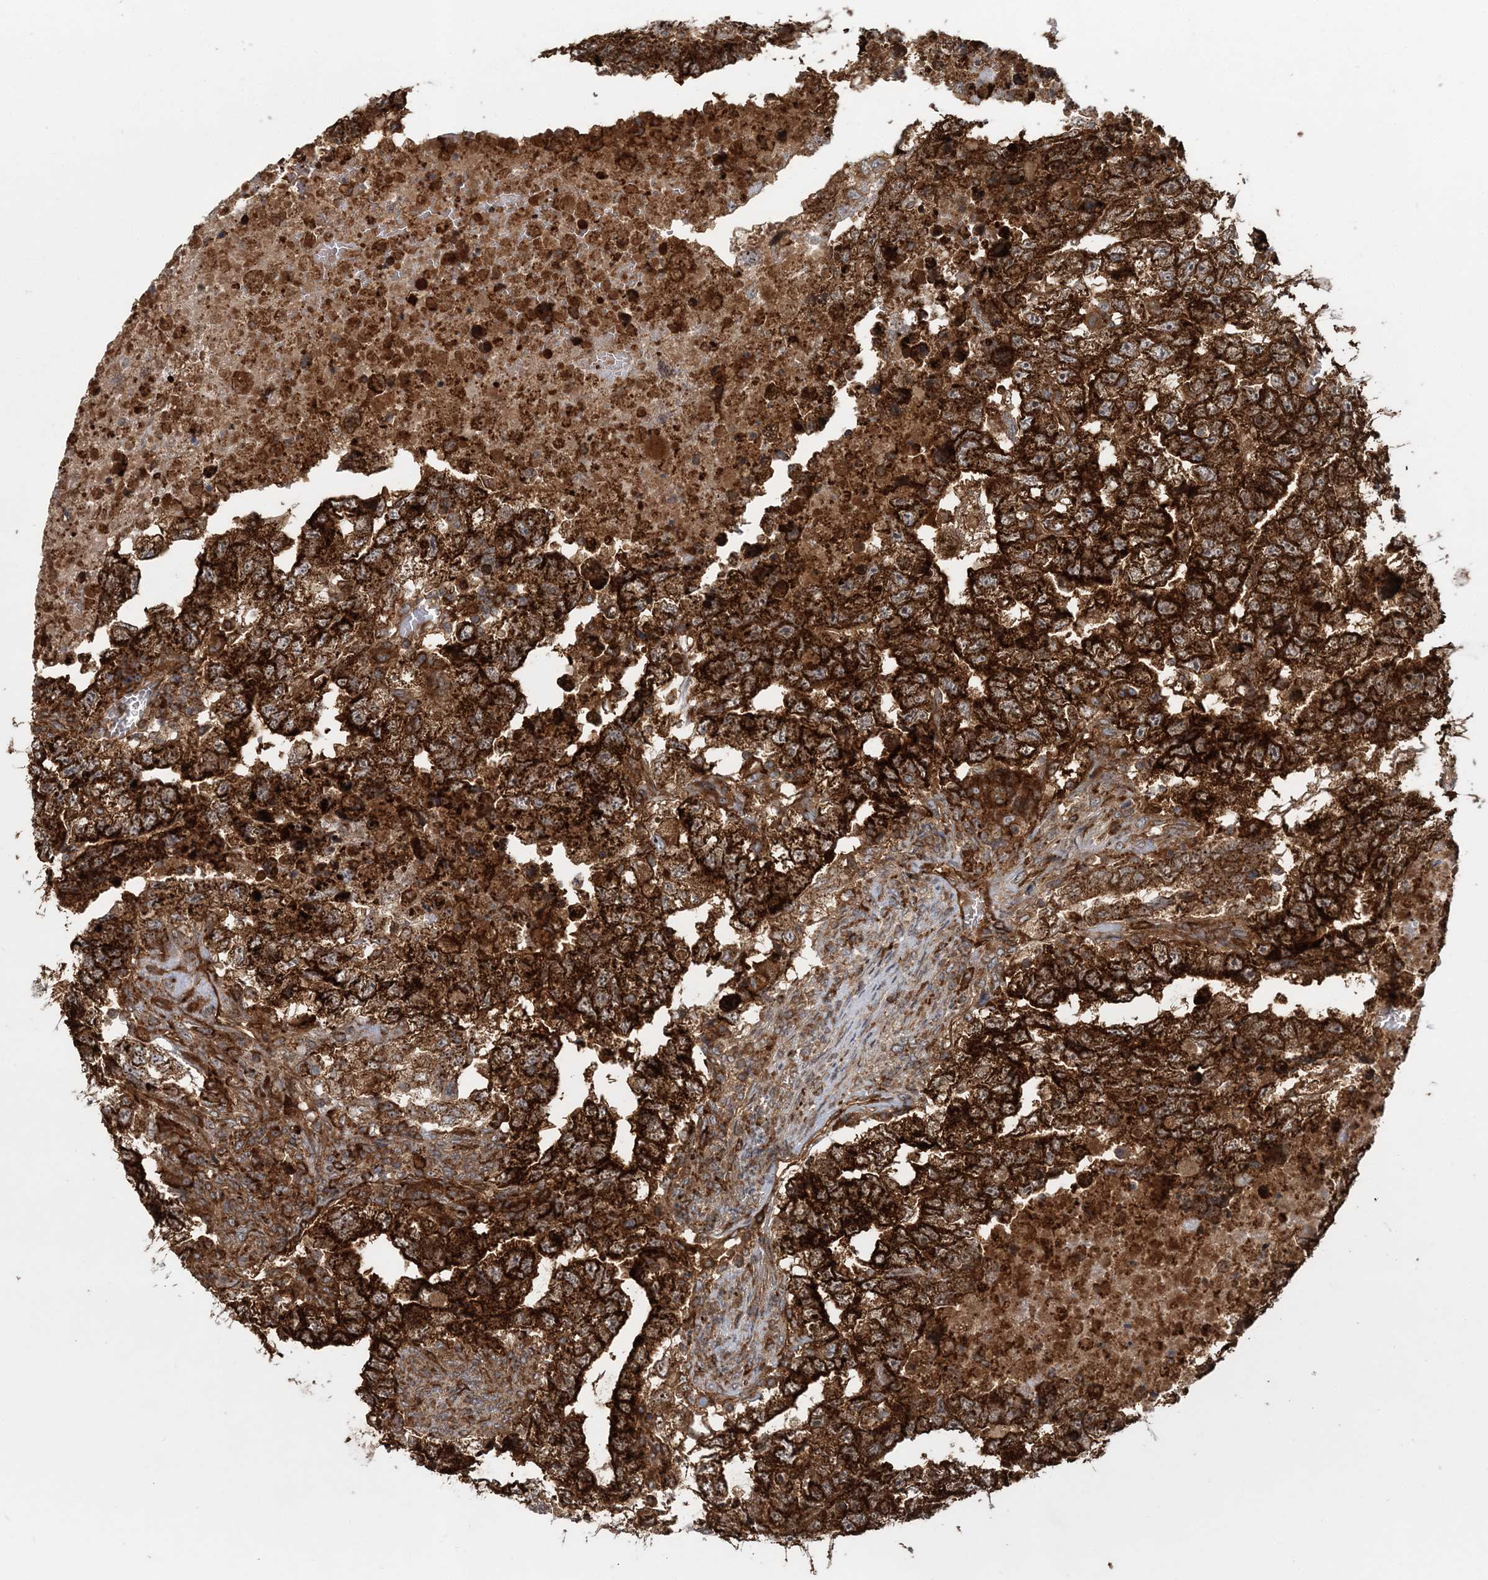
{"staining": {"intensity": "strong", "quantity": ">75%", "location": "cytoplasmic/membranous"}, "tissue": "testis cancer", "cell_type": "Tumor cells", "image_type": "cancer", "snomed": [{"axis": "morphology", "description": "Carcinoma, Embryonal, NOS"}, {"axis": "topography", "description": "Testis"}], "caption": "Immunohistochemical staining of testis embryonal carcinoma shows high levels of strong cytoplasmic/membranous protein expression in about >75% of tumor cells.", "gene": "LRPPRC", "patient": {"sex": "male", "age": 36}}